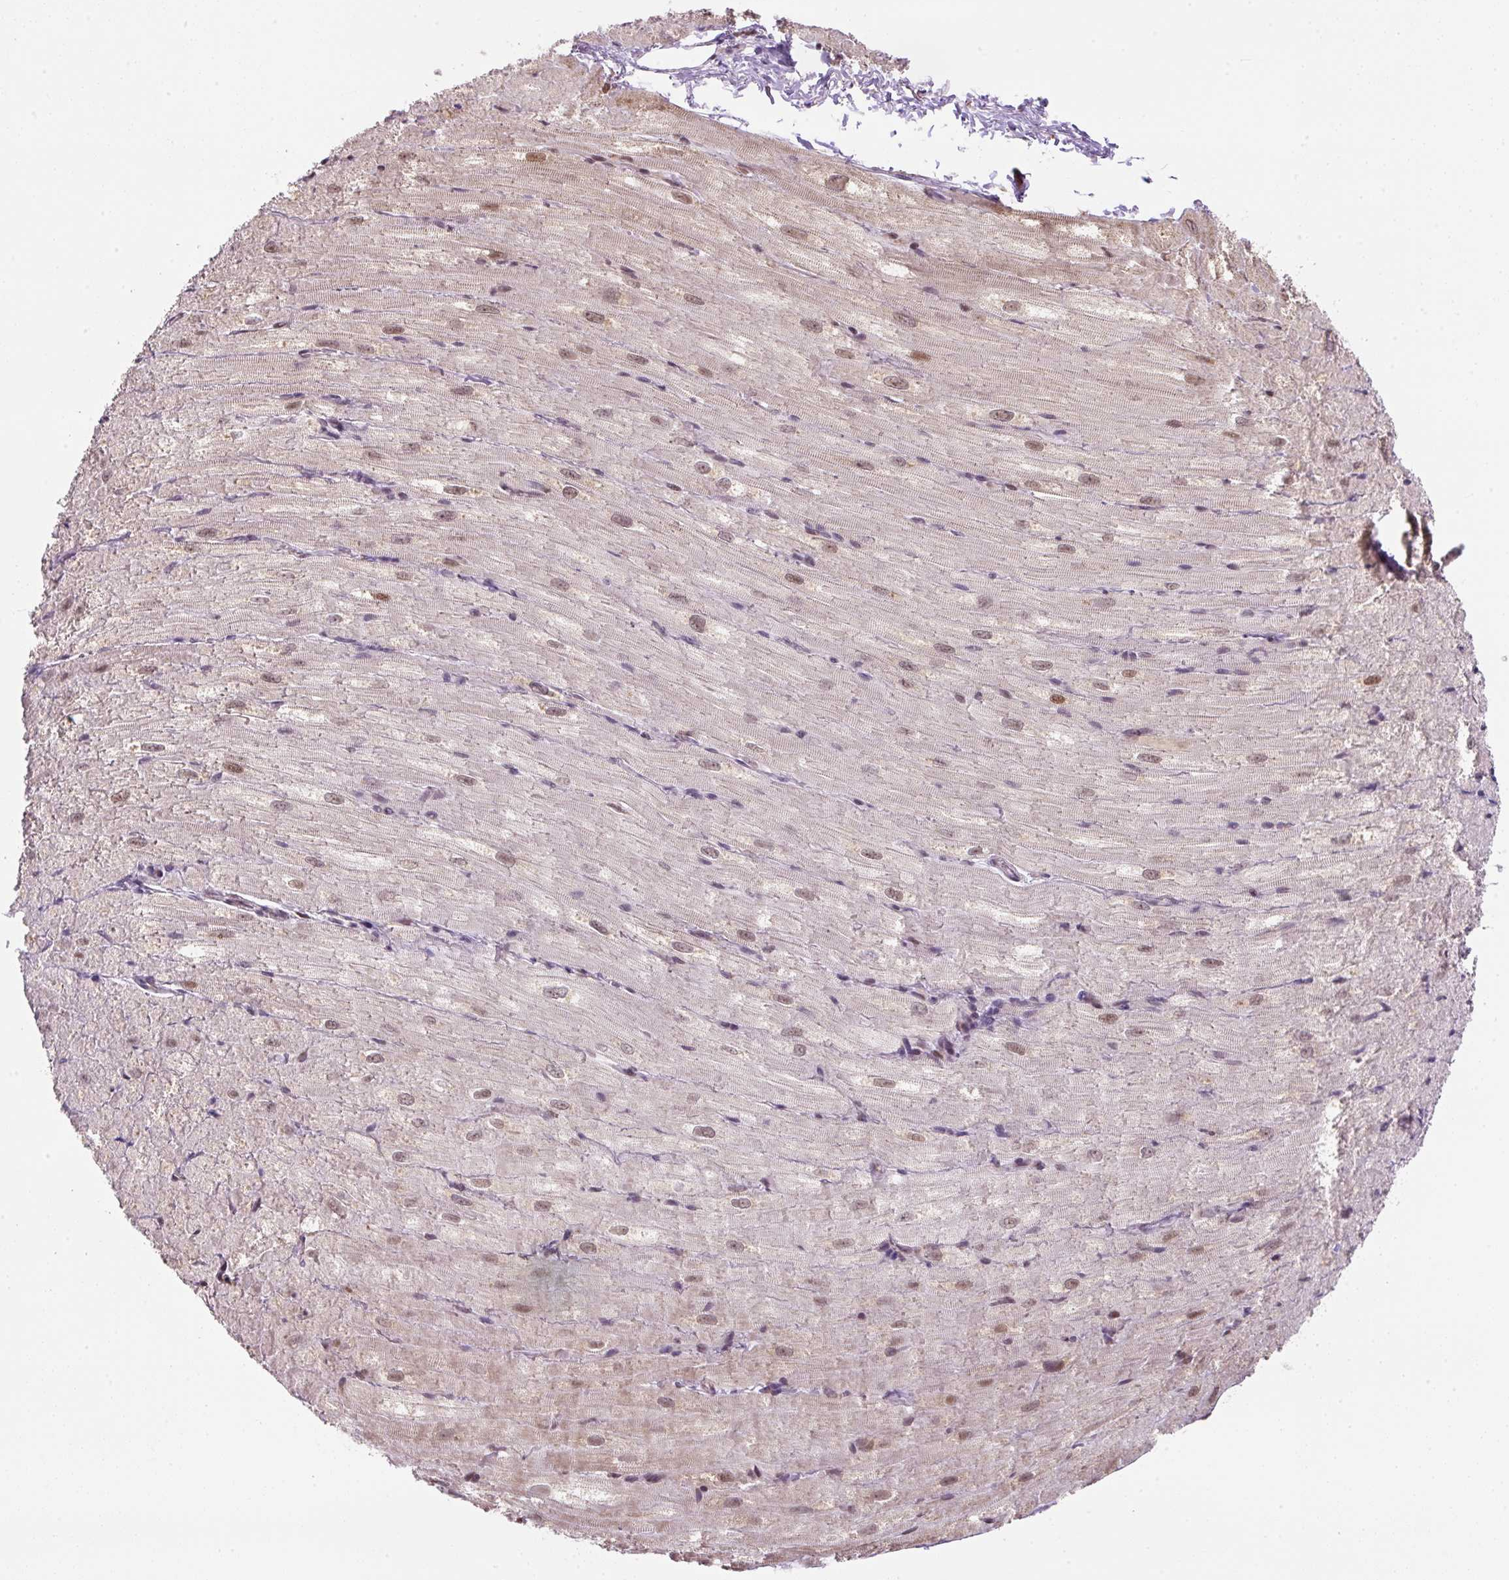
{"staining": {"intensity": "moderate", "quantity": ">75%", "location": "cytoplasmic/membranous,nuclear"}, "tissue": "heart muscle", "cell_type": "Cardiomyocytes", "image_type": "normal", "snomed": [{"axis": "morphology", "description": "Normal tissue, NOS"}, {"axis": "topography", "description": "Heart"}], "caption": "Human heart muscle stained with a protein marker demonstrates moderate staining in cardiomyocytes.", "gene": "TAF1A", "patient": {"sex": "male", "age": 62}}